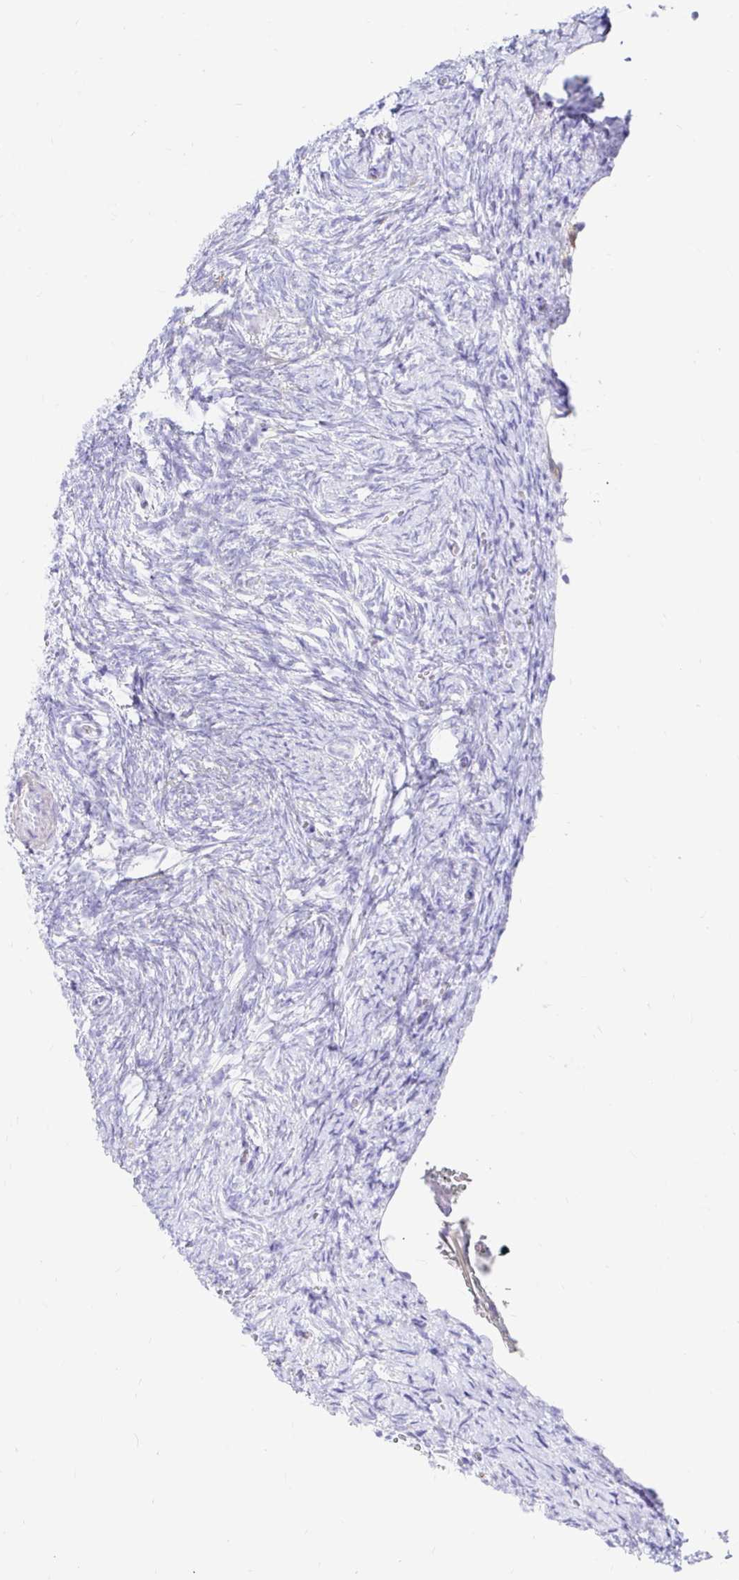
{"staining": {"intensity": "negative", "quantity": "none", "location": "none"}, "tissue": "ovary", "cell_type": "Ovarian stroma cells", "image_type": "normal", "snomed": [{"axis": "morphology", "description": "Normal tissue, NOS"}, {"axis": "topography", "description": "Ovary"}], "caption": "High power microscopy photomicrograph of an IHC image of unremarkable ovary, revealing no significant positivity in ovarian stroma cells. (DAB IHC with hematoxylin counter stain).", "gene": "PPP1R1B", "patient": {"sex": "female", "age": 41}}